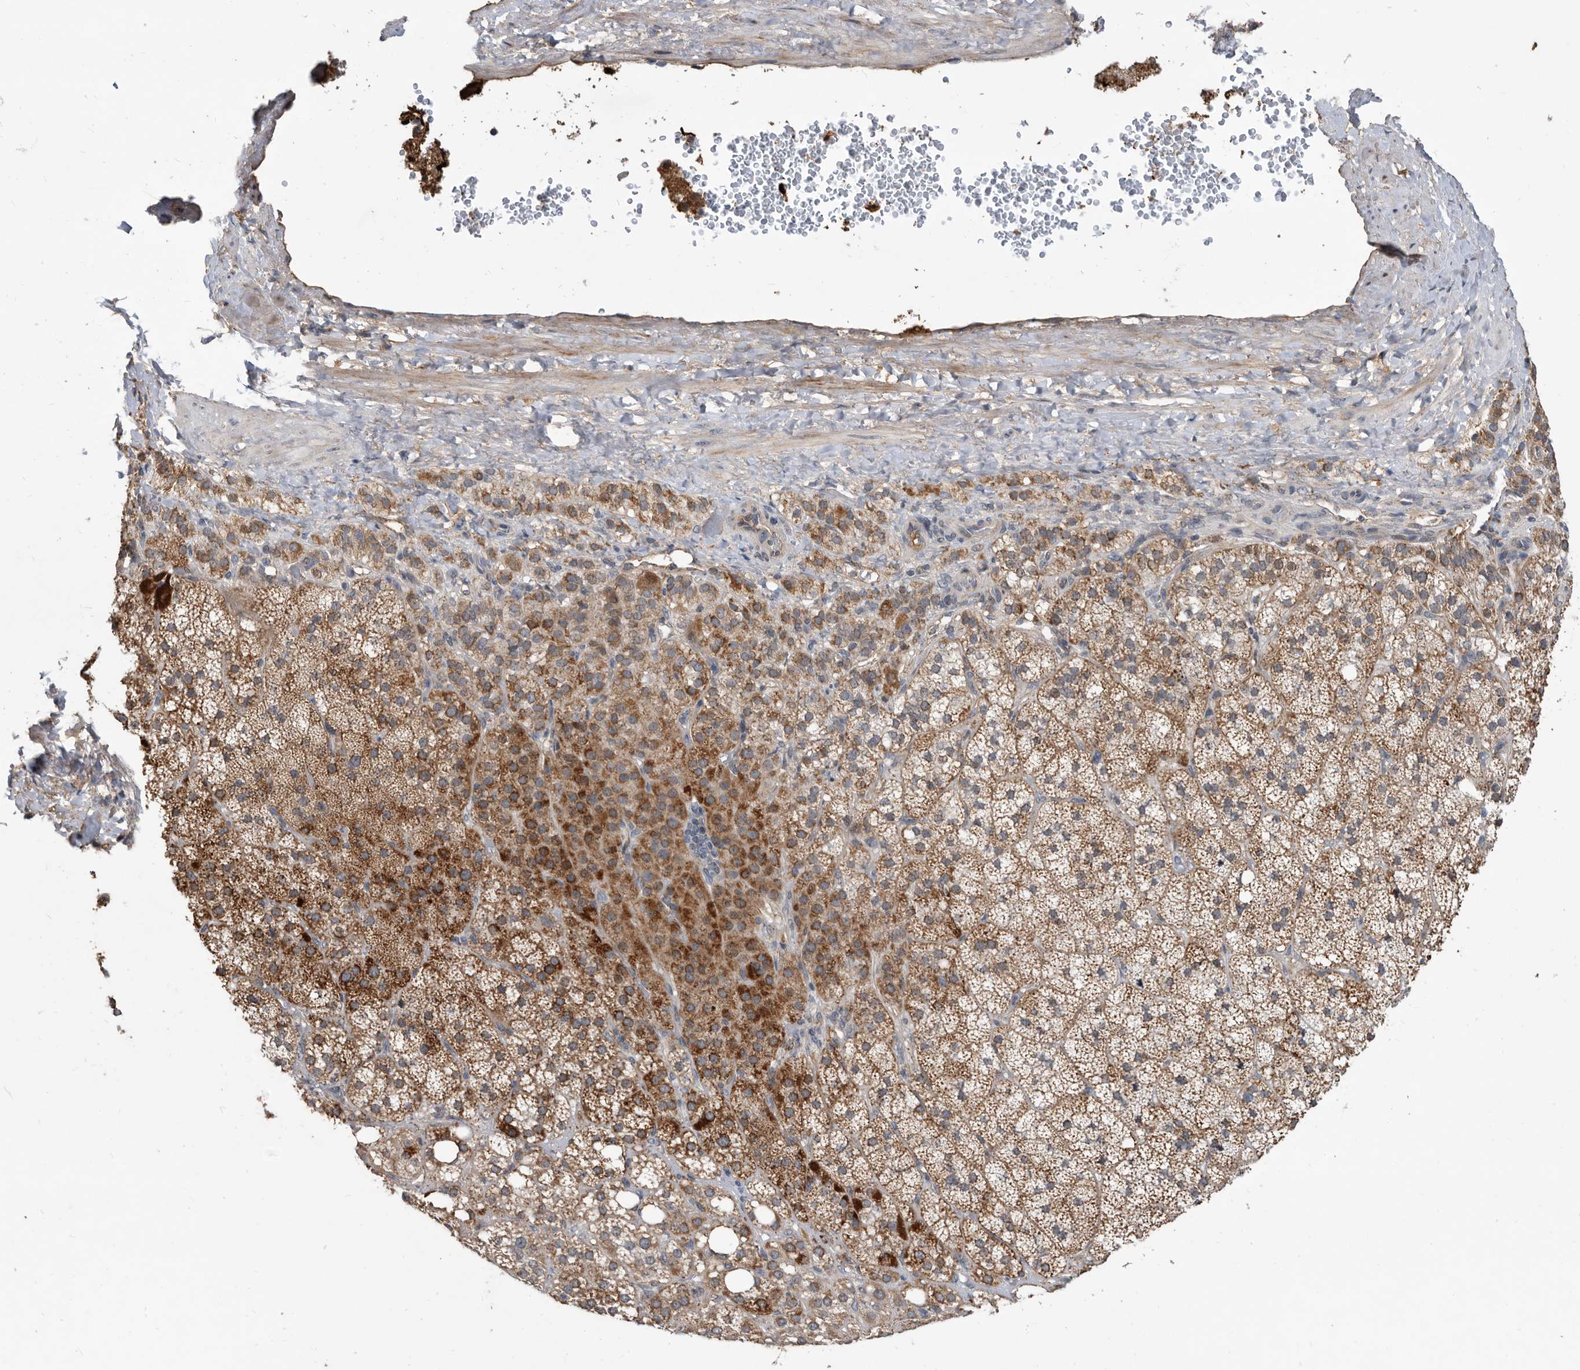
{"staining": {"intensity": "strong", "quantity": ">75%", "location": "cytoplasmic/membranous"}, "tissue": "adrenal gland", "cell_type": "Glandular cells", "image_type": "normal", "snomed": [{"axis": "morphology", "description": "Normal tissue, NOS"}, {"axis": "topography", "description": "Adrenal gland"}], "caption": "Benign adrenal gland was stained to show a protein in brown. There is high levels of strong cytoplasmic/membranous expression in about >75% of glandular cells.", "gene": "PI15", "patient": {"sex": "female", "age": 59}}